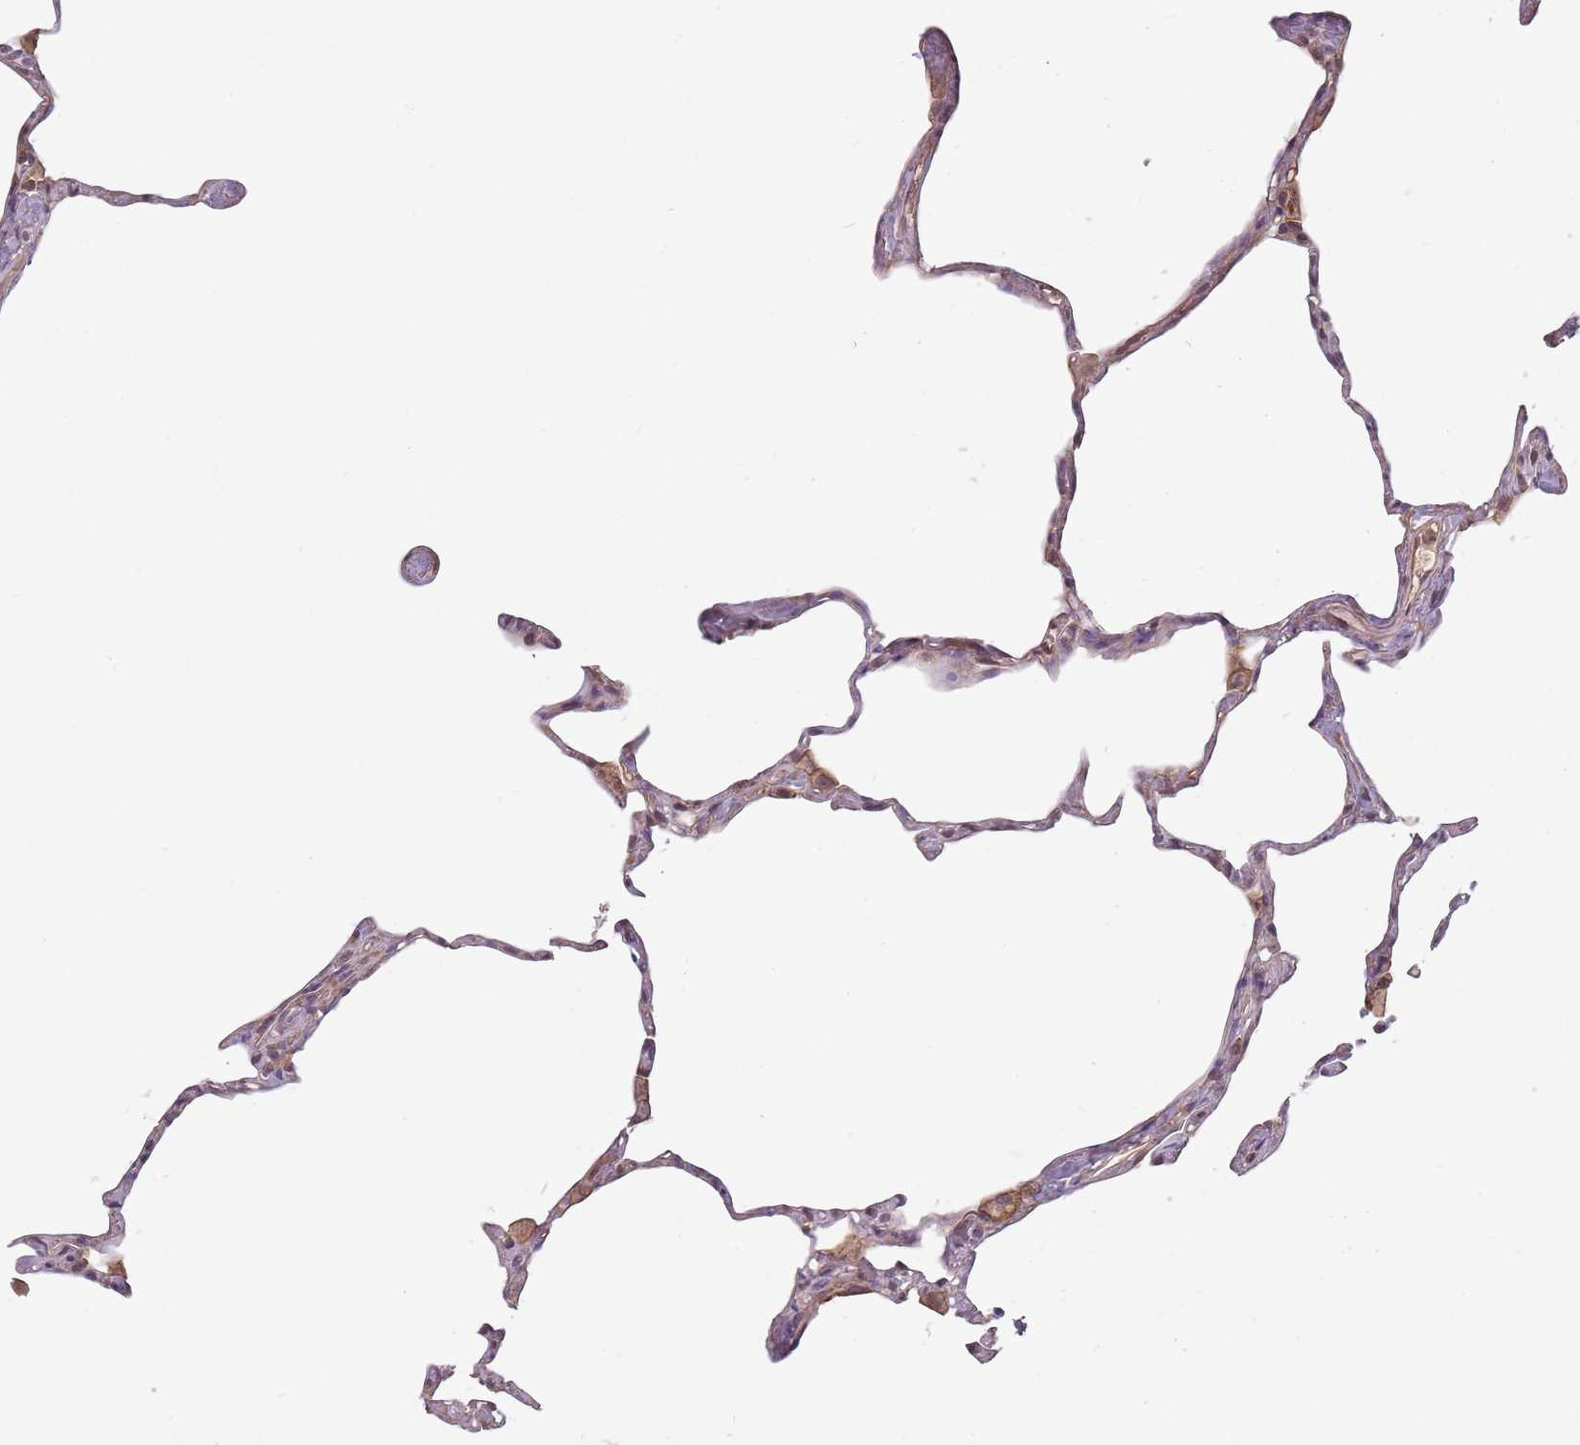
{"staining": {"intensity": "negative", "quantity": "none", "location": "none"}, "tissue": "lung", "cell_type": "Alveolar cells", "image_type": "normal", "snomed": [{"axis": "morphology", "description": "Normal tissue, NOS"}, {"axis": "topography", "description": "Lung"}], "caption": "Alveolar cells show no significant positivity in normal lung. (Stains: DAB (3,3'-diaminobenzidine) immunohistochemistry with hematoxylin counter stain, Microscopy: brightfield microscopy at high magnification).", "gene": "PPP1R14C", "patient": {"sex": "male", "age": 65}}